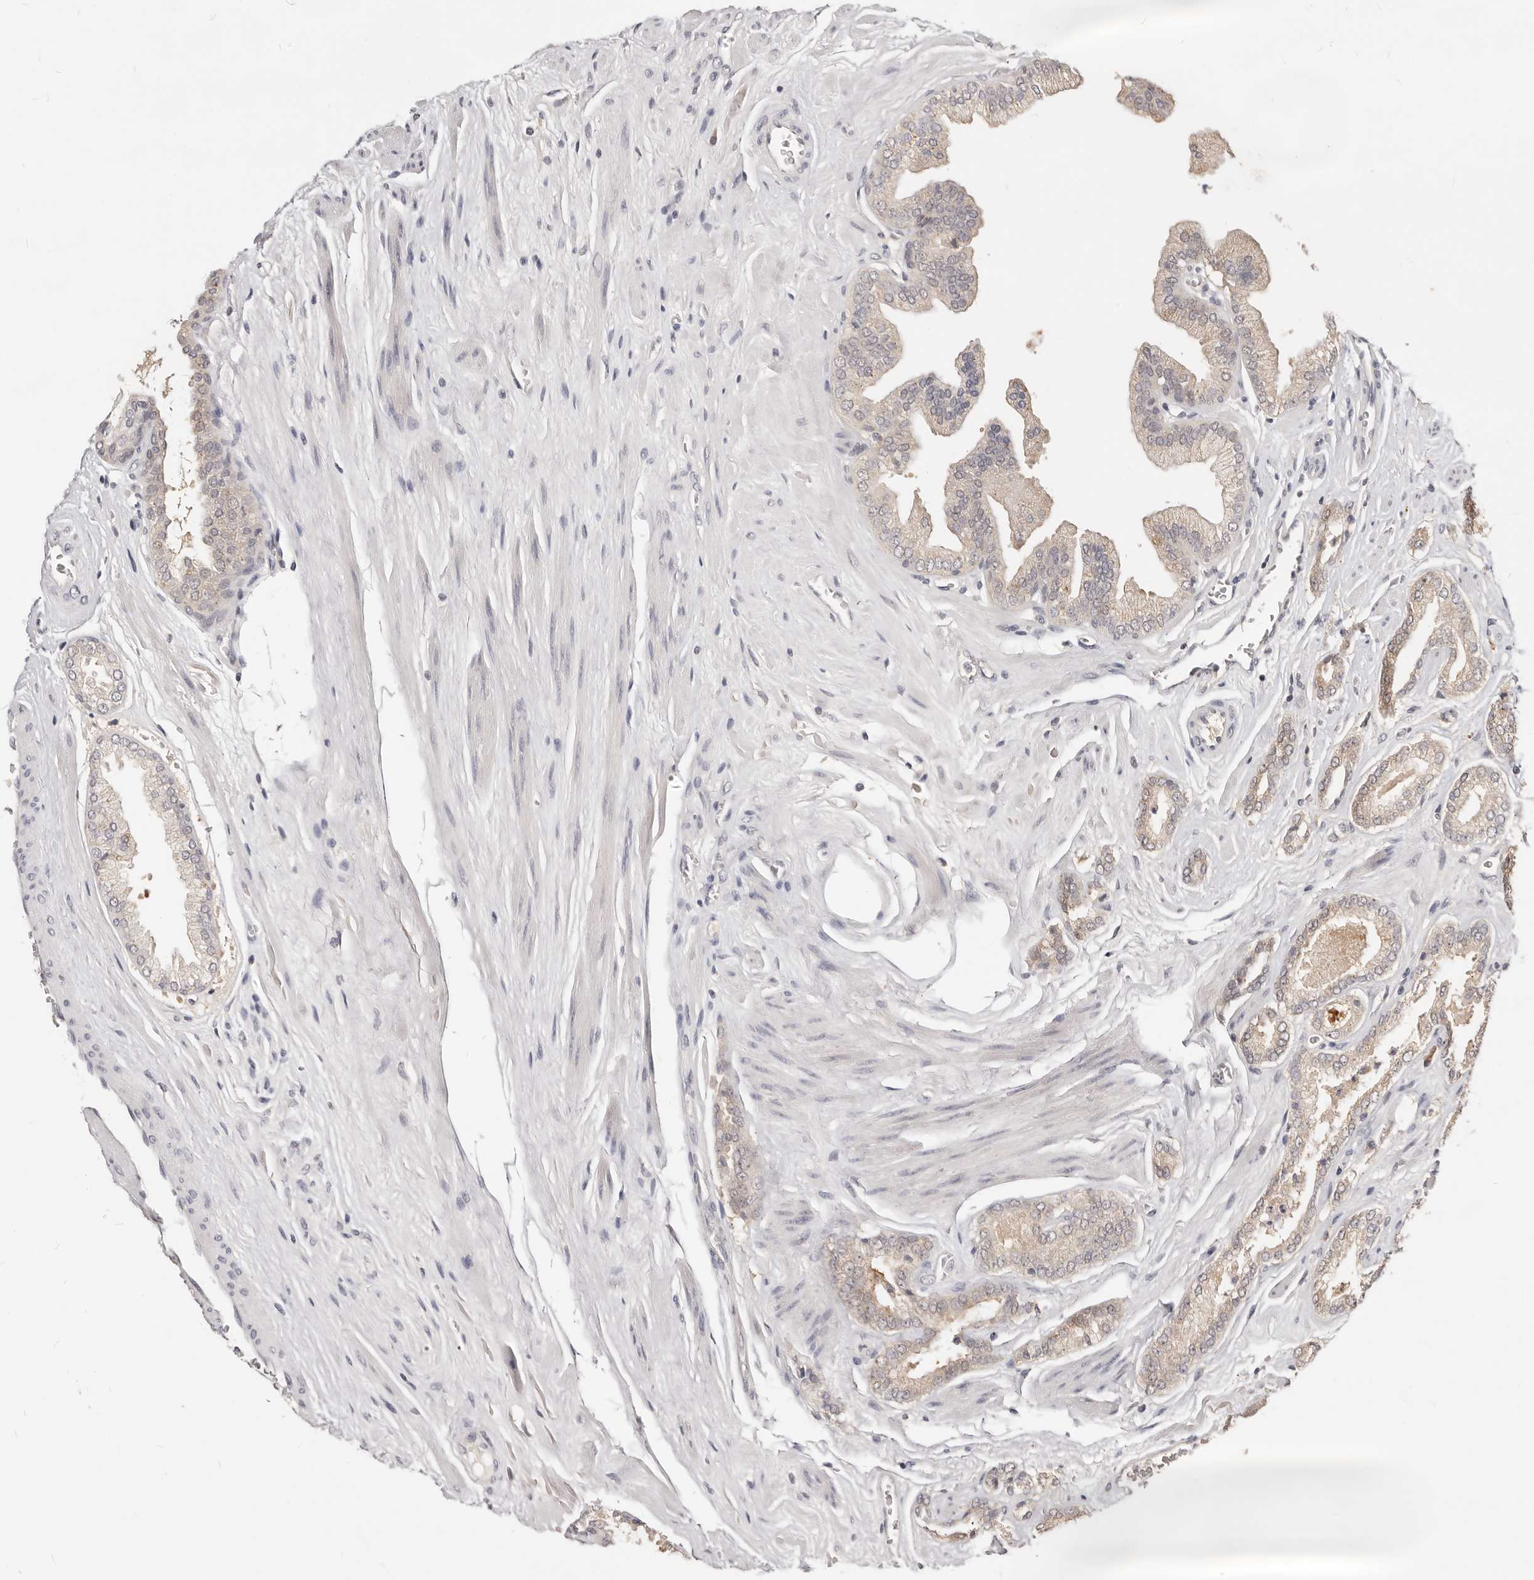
{"staining": {"intensity": "weak", "quantity": "<25%", "location": "cytoplasmic/membranous"}, "tissue": "prostate cancer", "cell_type": "Tumor cells", "image_type": "cancer", "snomed": [{"axis": "morphology", "description": "Adenocarcinoma, Low grade"}, {"axis": "topography", "description": "Prostate"}], "caption": "A high-resolution image shows immunohistochemistry staining of prostate cancer (adenocarcinoma (low-grade)), which exhibits no significant staining in tumor cells.", "gene": "TSPAN13", "patient": {"sex": "male", "age": 62}}